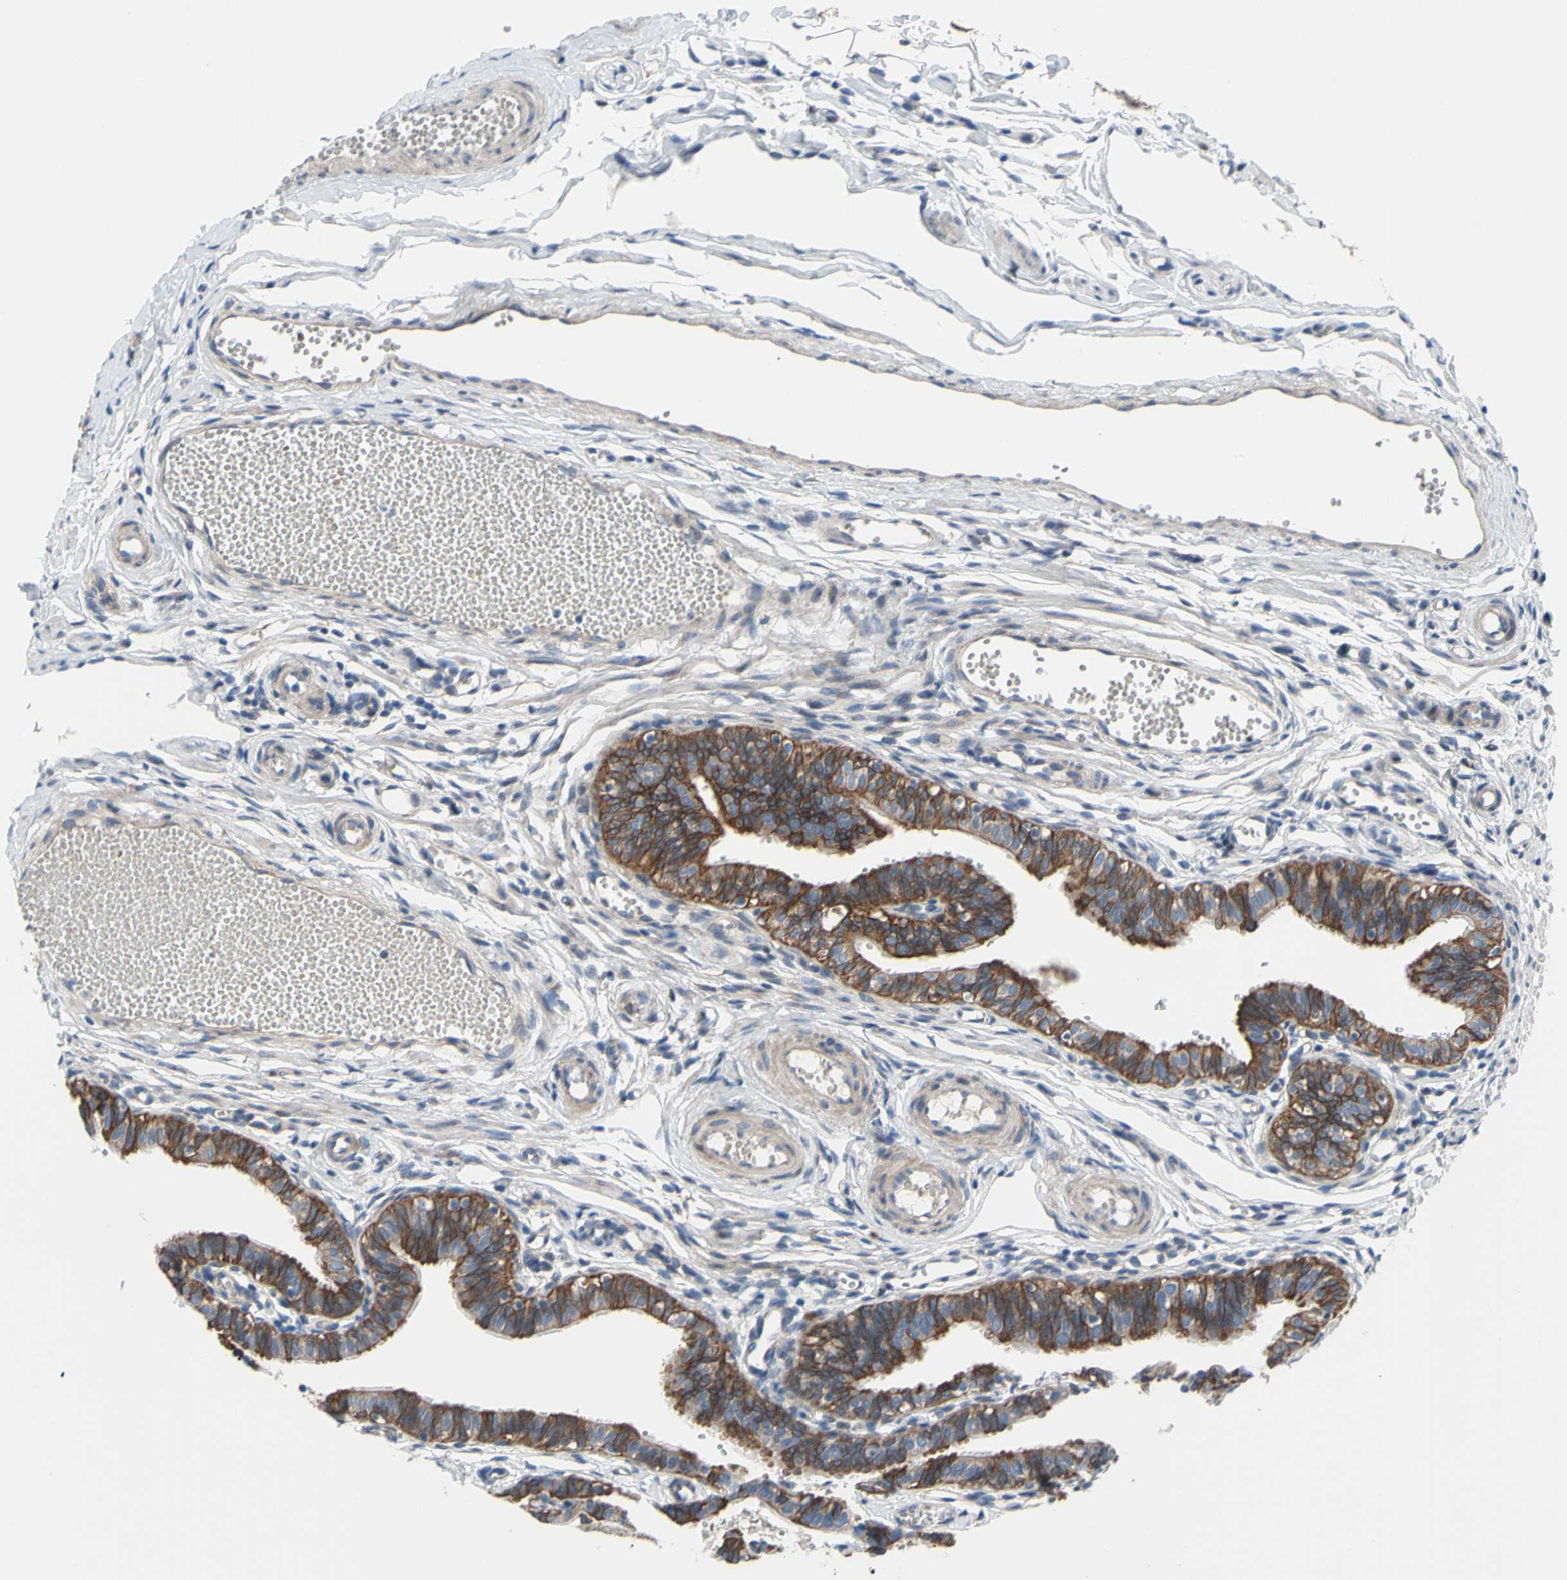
{"staining": {"intensity": "moderate", "quantity": ">75%", "location": "cytoplasmic/membranous"}, "tissue": "fallopian tube", "cell_type": "Glandular cells", "image_type": "normal", "snomed": [{"axis": "morphology", "description": "Normal tissue, NOS"}, {"axis": "topography", "description": "Fallopian tube"}, {"axis": "topography", "description": "Placenta"}], "caption": "Immunohistochemical staining of benign human fallopian tube reveals medium levels of moderate cytoplasmic/membranous staining in approximately >75% of glandular cells.", "gene": "GRAMD2B", "patient": {"sex": "female", "age": 34}}